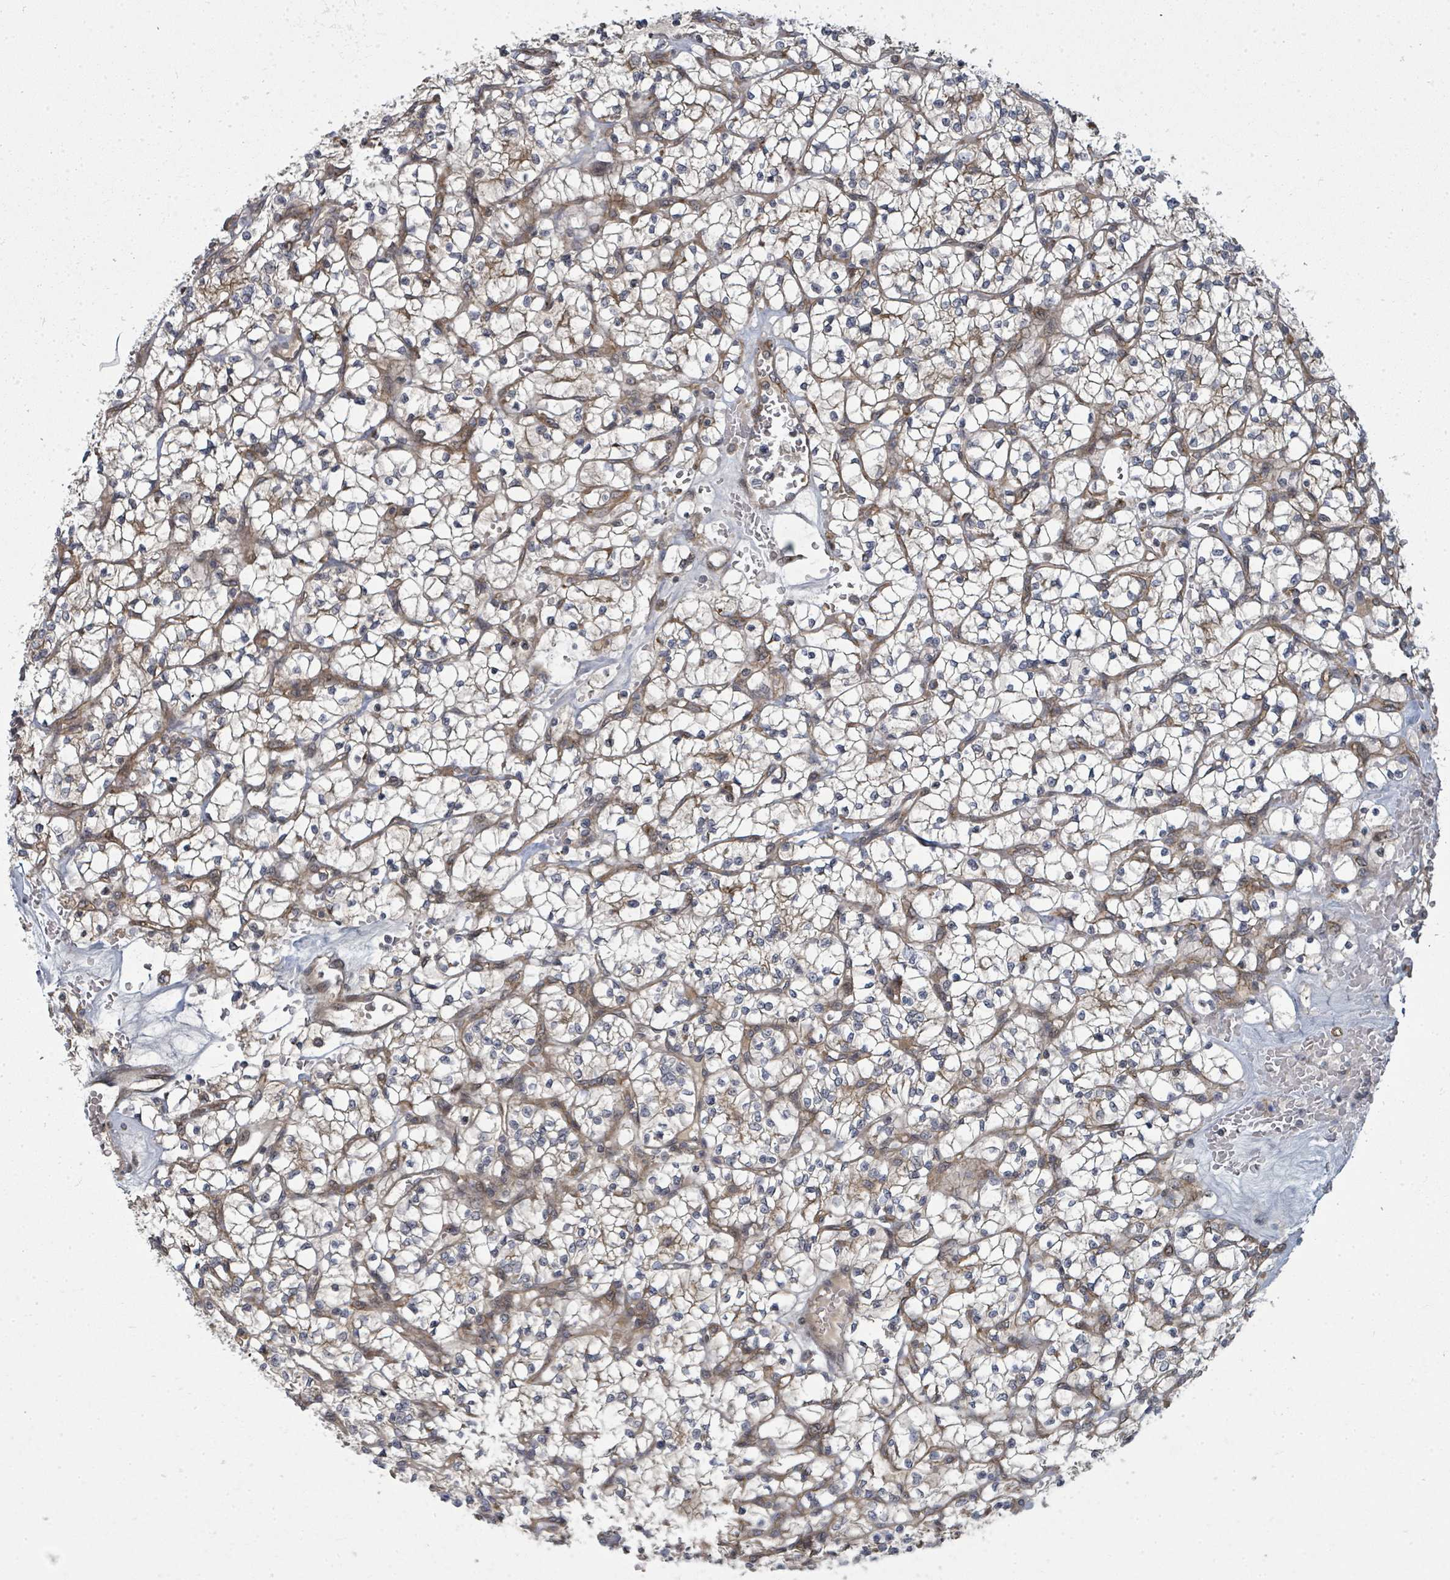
{"staining": {"intensity": "negative", "quantity": "none", "location": "none"}, "tissue": "renal cancer", "cell_type": "Tumor cells", "image_type": "cancer", "snomed": [{"axis": "morphology", "description": "Adenocarcinoma, NOS"}, {"axis": "topography", "description": "Kidney"}], "caption": "Renal cancer stained for a protein using immunohistochemistry (IHC) demonstrates no positivity tumor cells.", "gene": "PSMG2", "patient": {"sex": "female", "age": 64}}